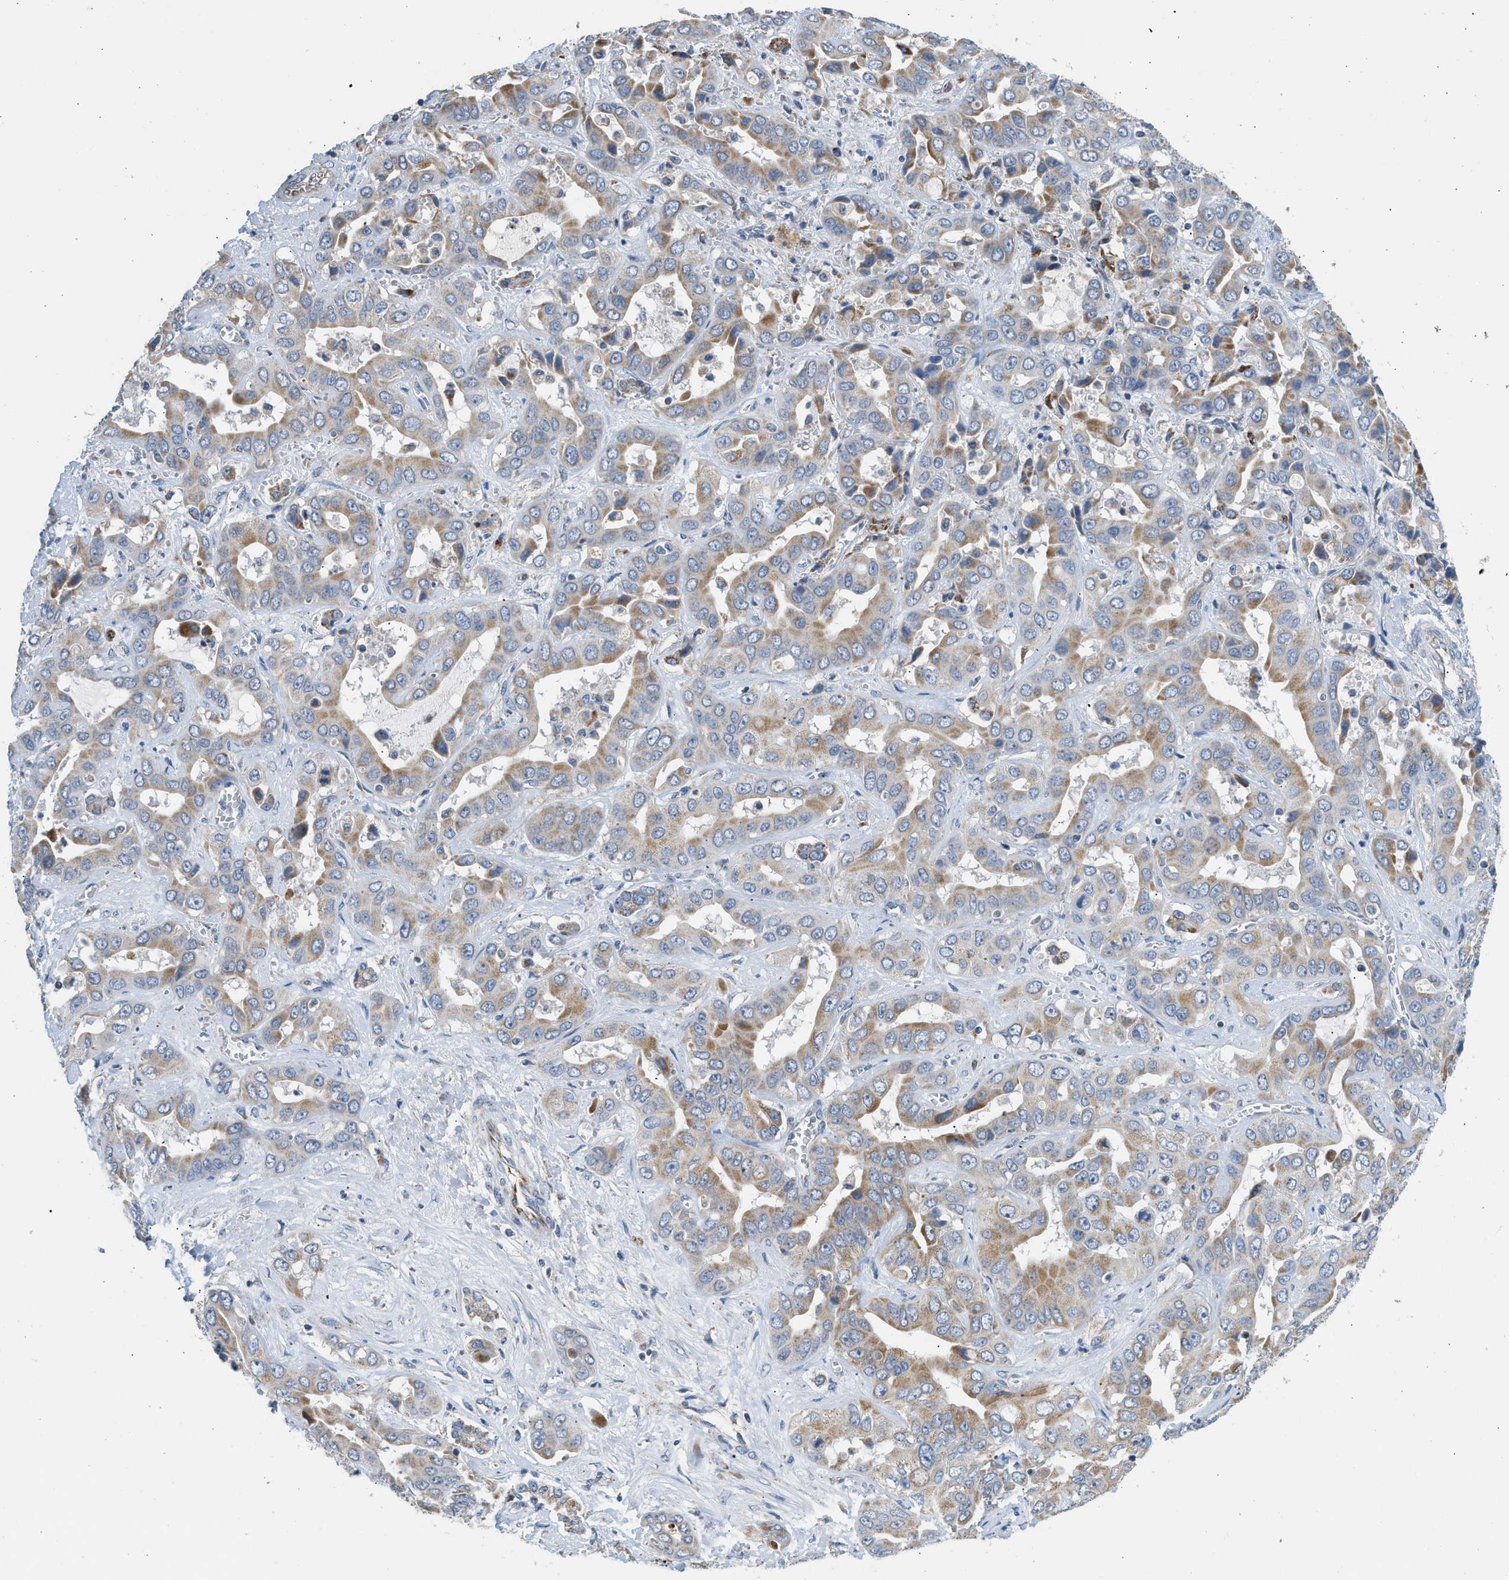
{"staining": {"intensity": "moderate", "quantity": ">75%", "location": "cytoplasmic/membranous"}, "tissue": "liver cancer", "cell_type": "Tumor cells", "image_type": "cancer", "snomed": [{"axis": "morphology", "description": "Cholangiocarcinoma"}, {"axis": "topography", "description": "Liver"}], "caption": "Liver cancer tissue displays moderate cytoplasmic/membranous staining in approximately >75% of tumor cells", "gene": "GOT2", "patient": {"sex": "female", "age": 52}}